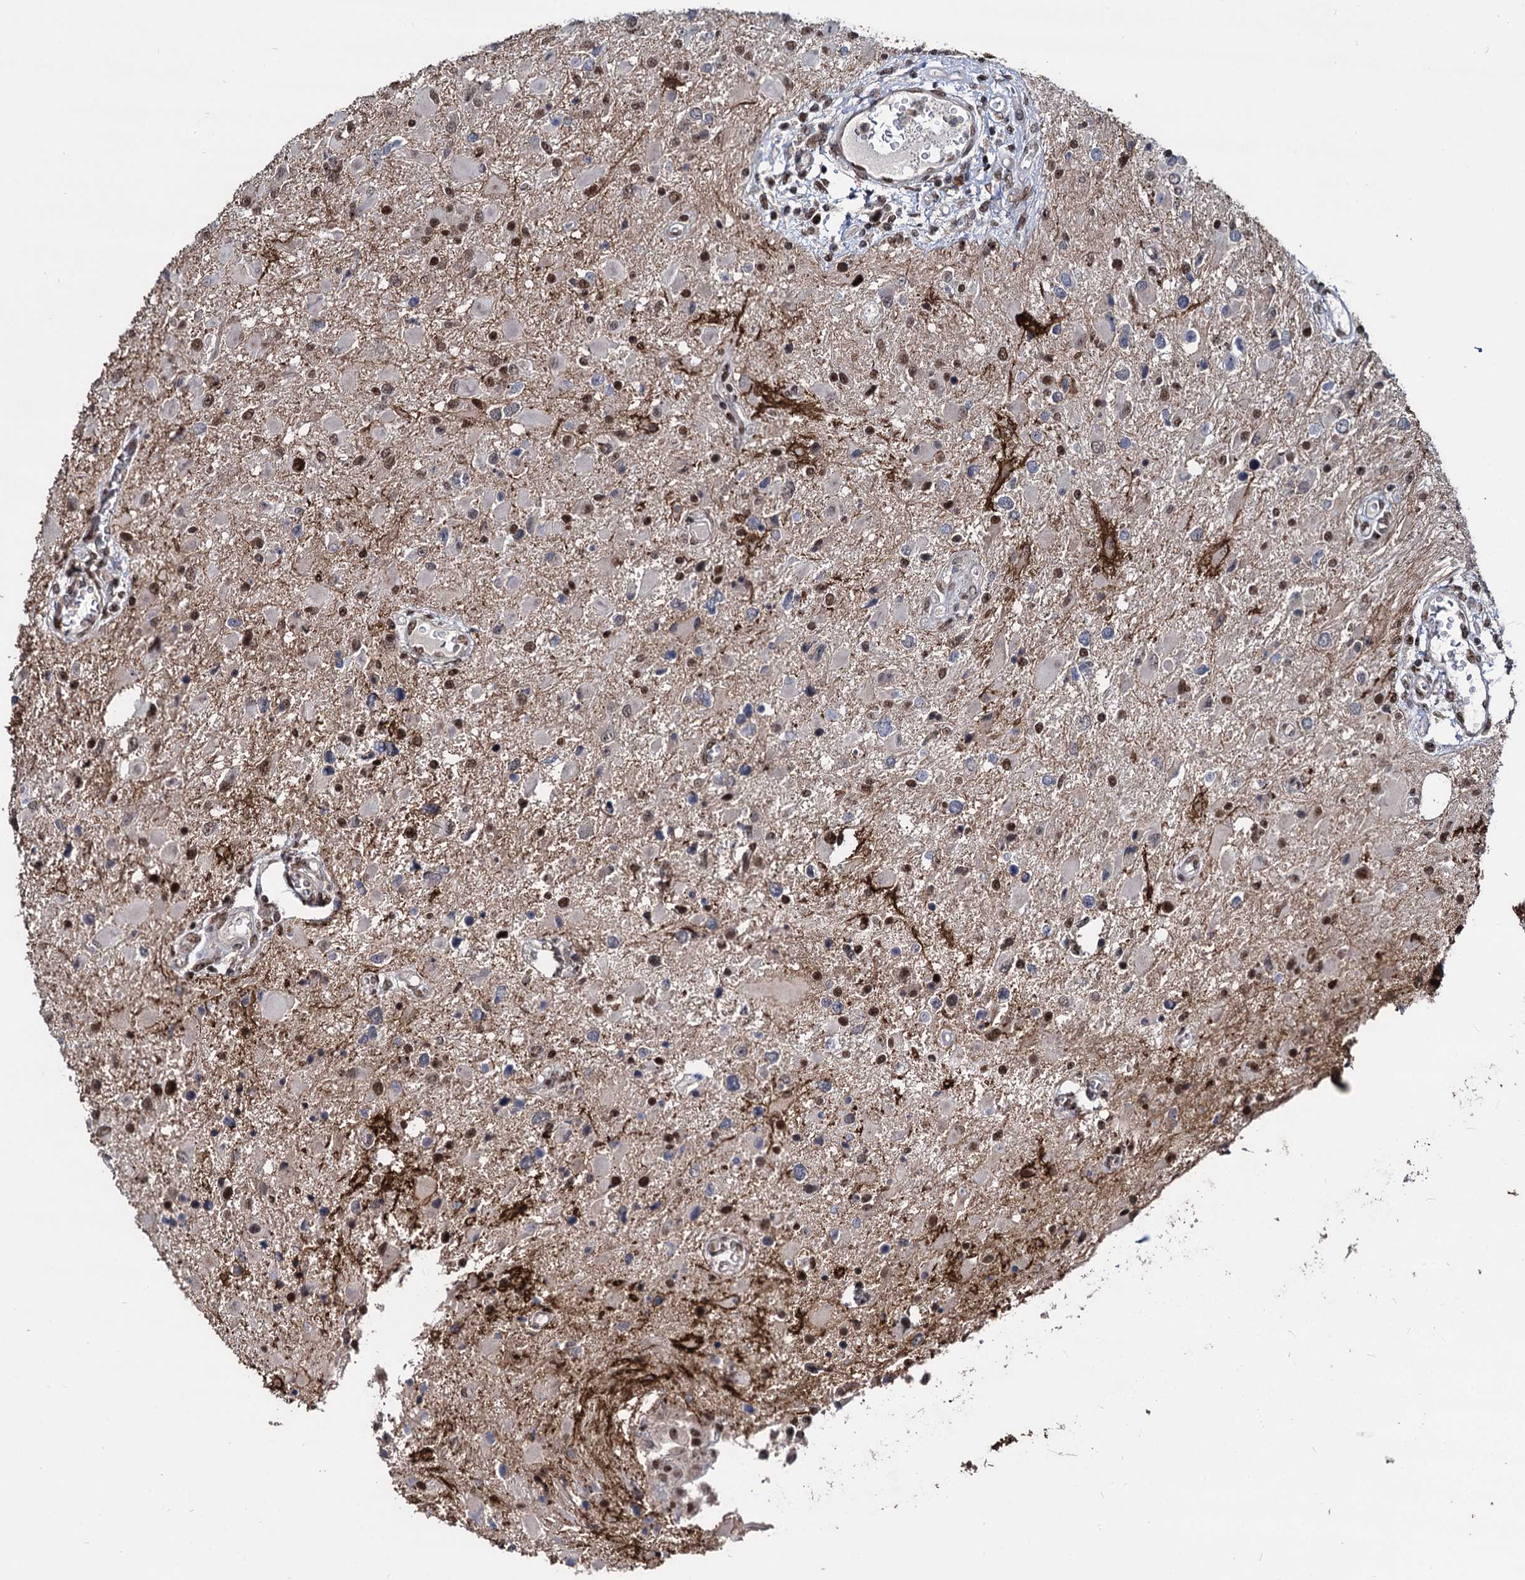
{"staining": {"intensity": "negative", "quantity": "none", "location": "none"}, "tissue": "glioma", "cell_type": "Tumor cells", "image_type": "cancer", "snomed": [{"axis": "morphology", "description": "Glioma, malignant, High grade"}, {"axis": "topography", "description": "Brain"}], "caption": "Tumor cells are negative for protein expression in human high-grade glioma (malignant).", "gene": "GALNT11", "patient": {"sex": "male", "age": 53}}